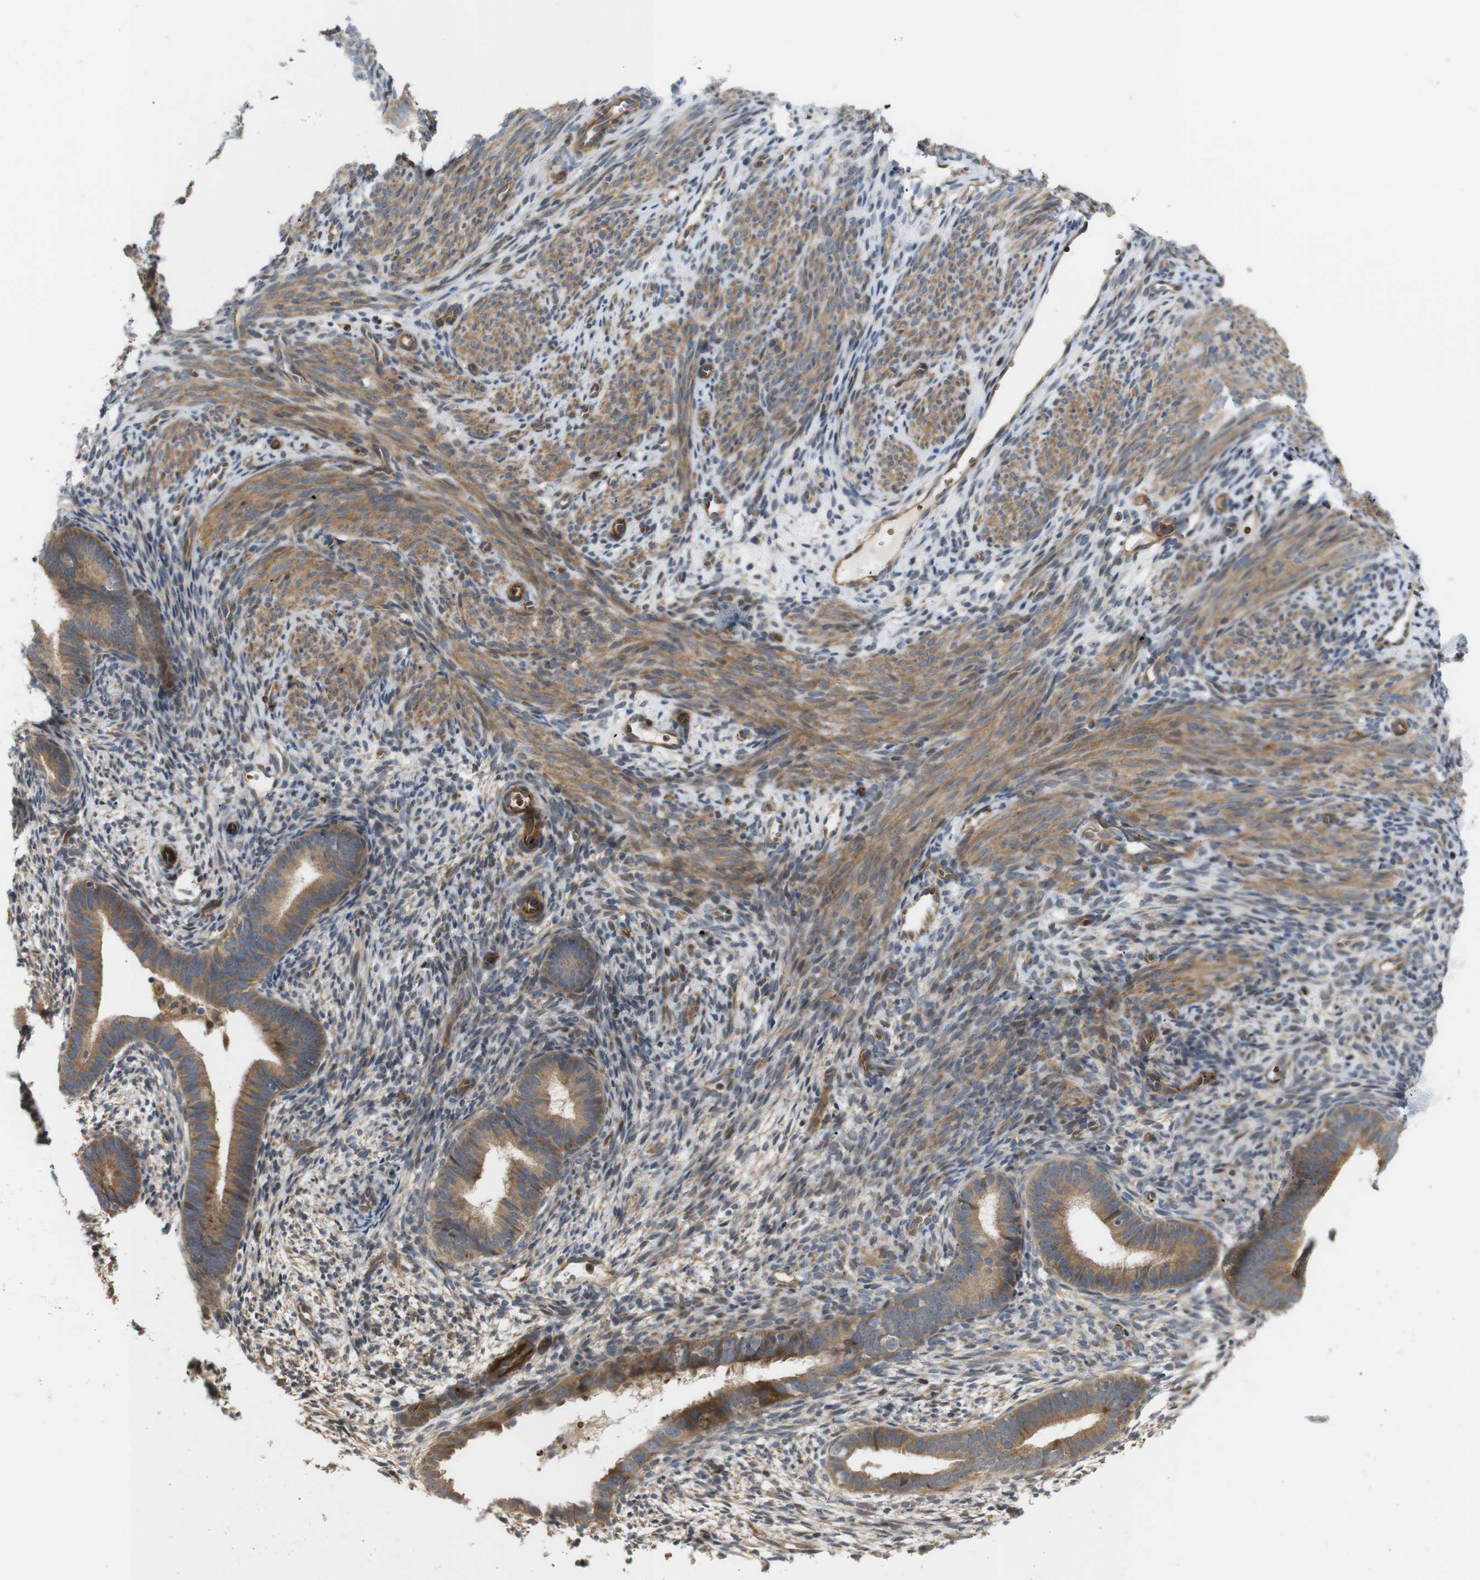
{"staining": {"intensity": "negative", "quantity": "none", "location": "none"}, "tissue": "endometrium", "cell_type": "Cells in endometrial stroma", "image_type": "normal", "snomed": [{"axis": "morphology", "description": "Normal tissue, NOS"}, {"axis": "morphology", "description": "Adenocarcinoma, NOS"}, {"axis": "topography", "description": "Endometrium"}, {"axis": "topography", "description": "Ovary"}], "caption": "An IHC histopathology image of benign endometrium is shown. There is no staining in cells in endometrial stroma of endometrium. (Brightfield microscopy of DAB IHC at high magnification).", "gene": "RPTOR", "patient": {"sex": "female", "age": 68}}